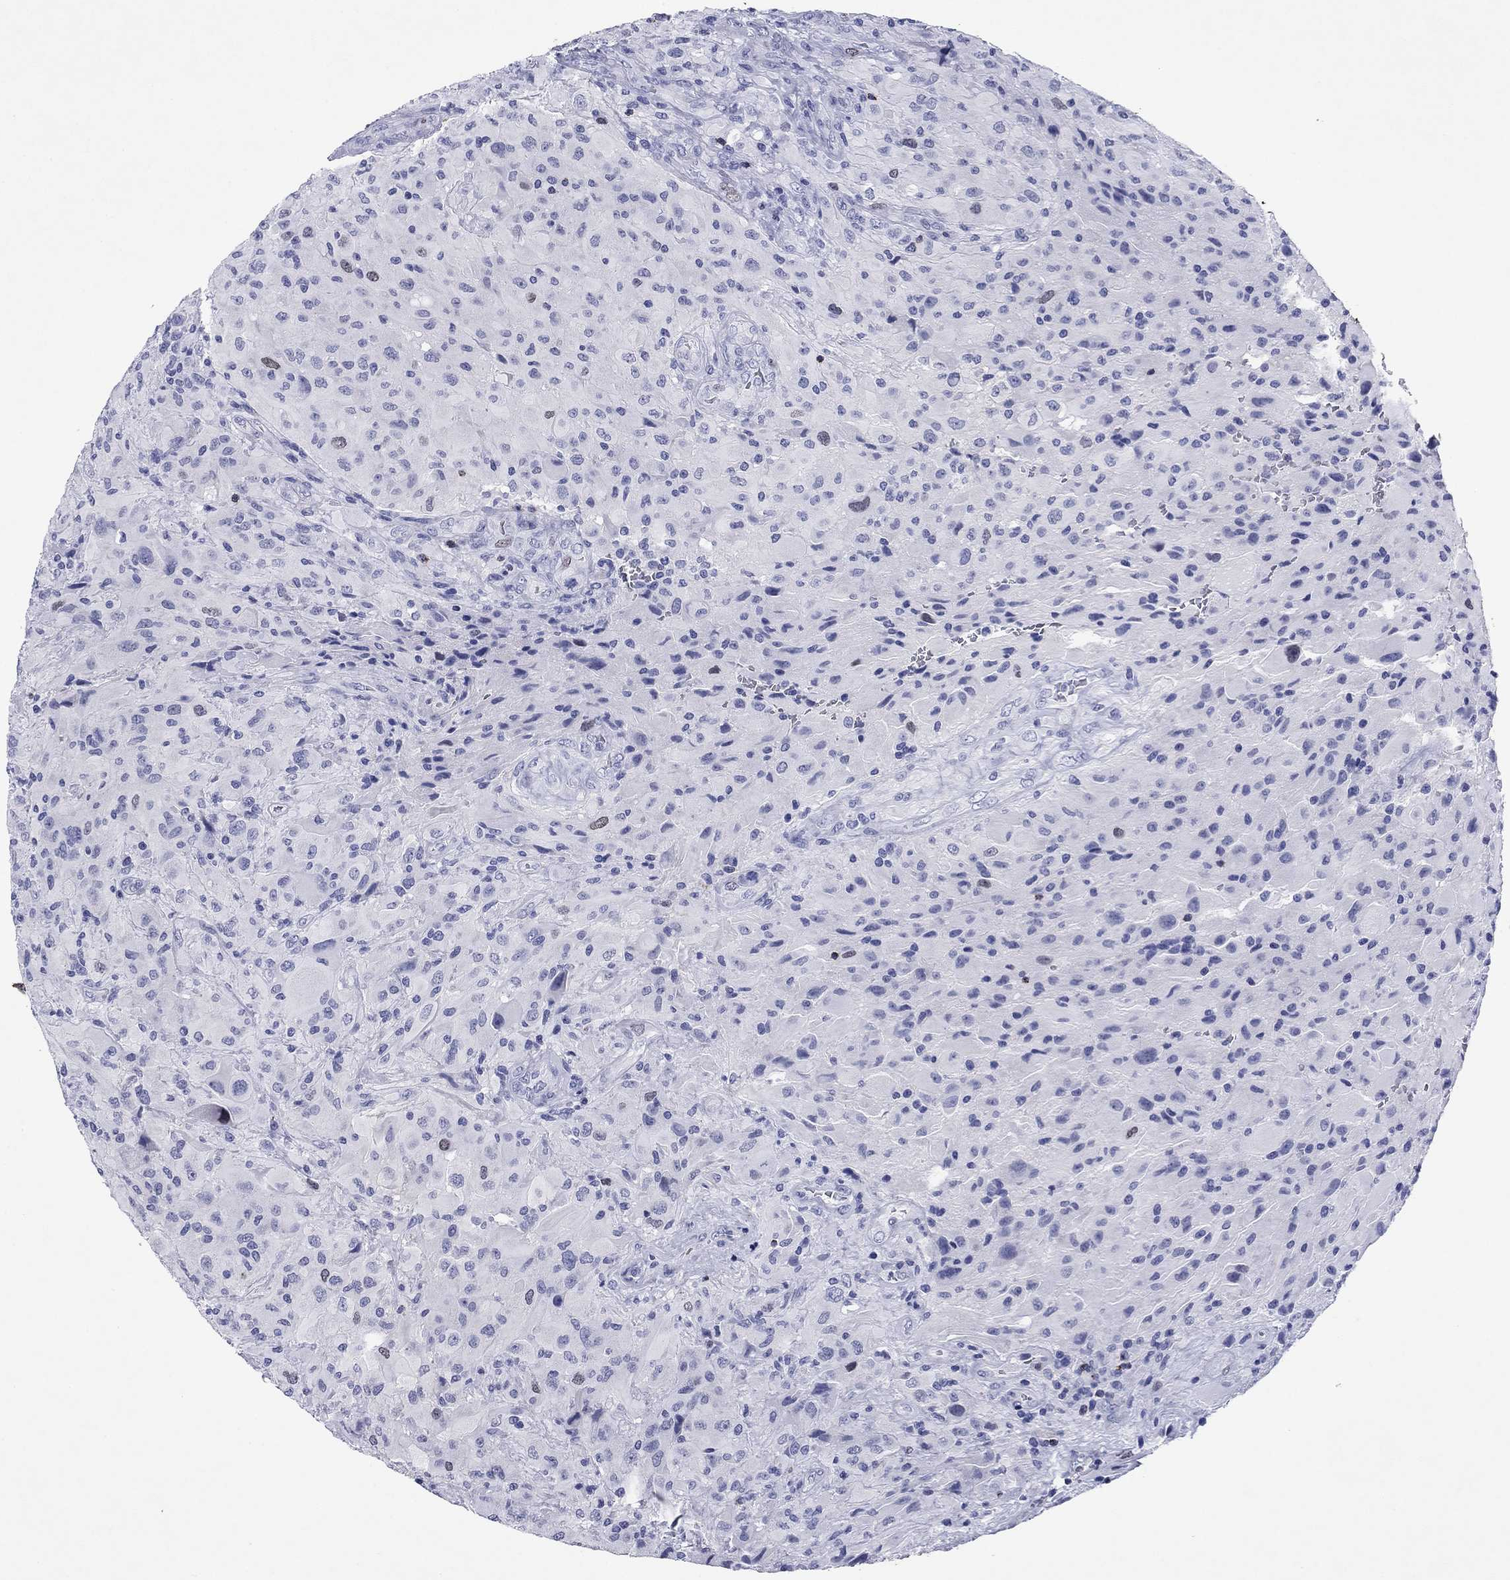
{"staining": {"intensity": "weak", "quantity": "<25%", "location": "nuclear"}, "tissue": "glioma", "cell_type": "Tumor cells", "image_type": "cancer", "snomed": [{"axis": "morphology", "description": "Glioma, malignant, High grade"}, {"axis": "topography", "description": "Cerebral cortex"}], "caption": "This is an immunohistochemistry histopathology image of glioma. There is no staining in tumor cells.", "gene": "GZMK", "patient": {"sex": "male", "age": 35}}